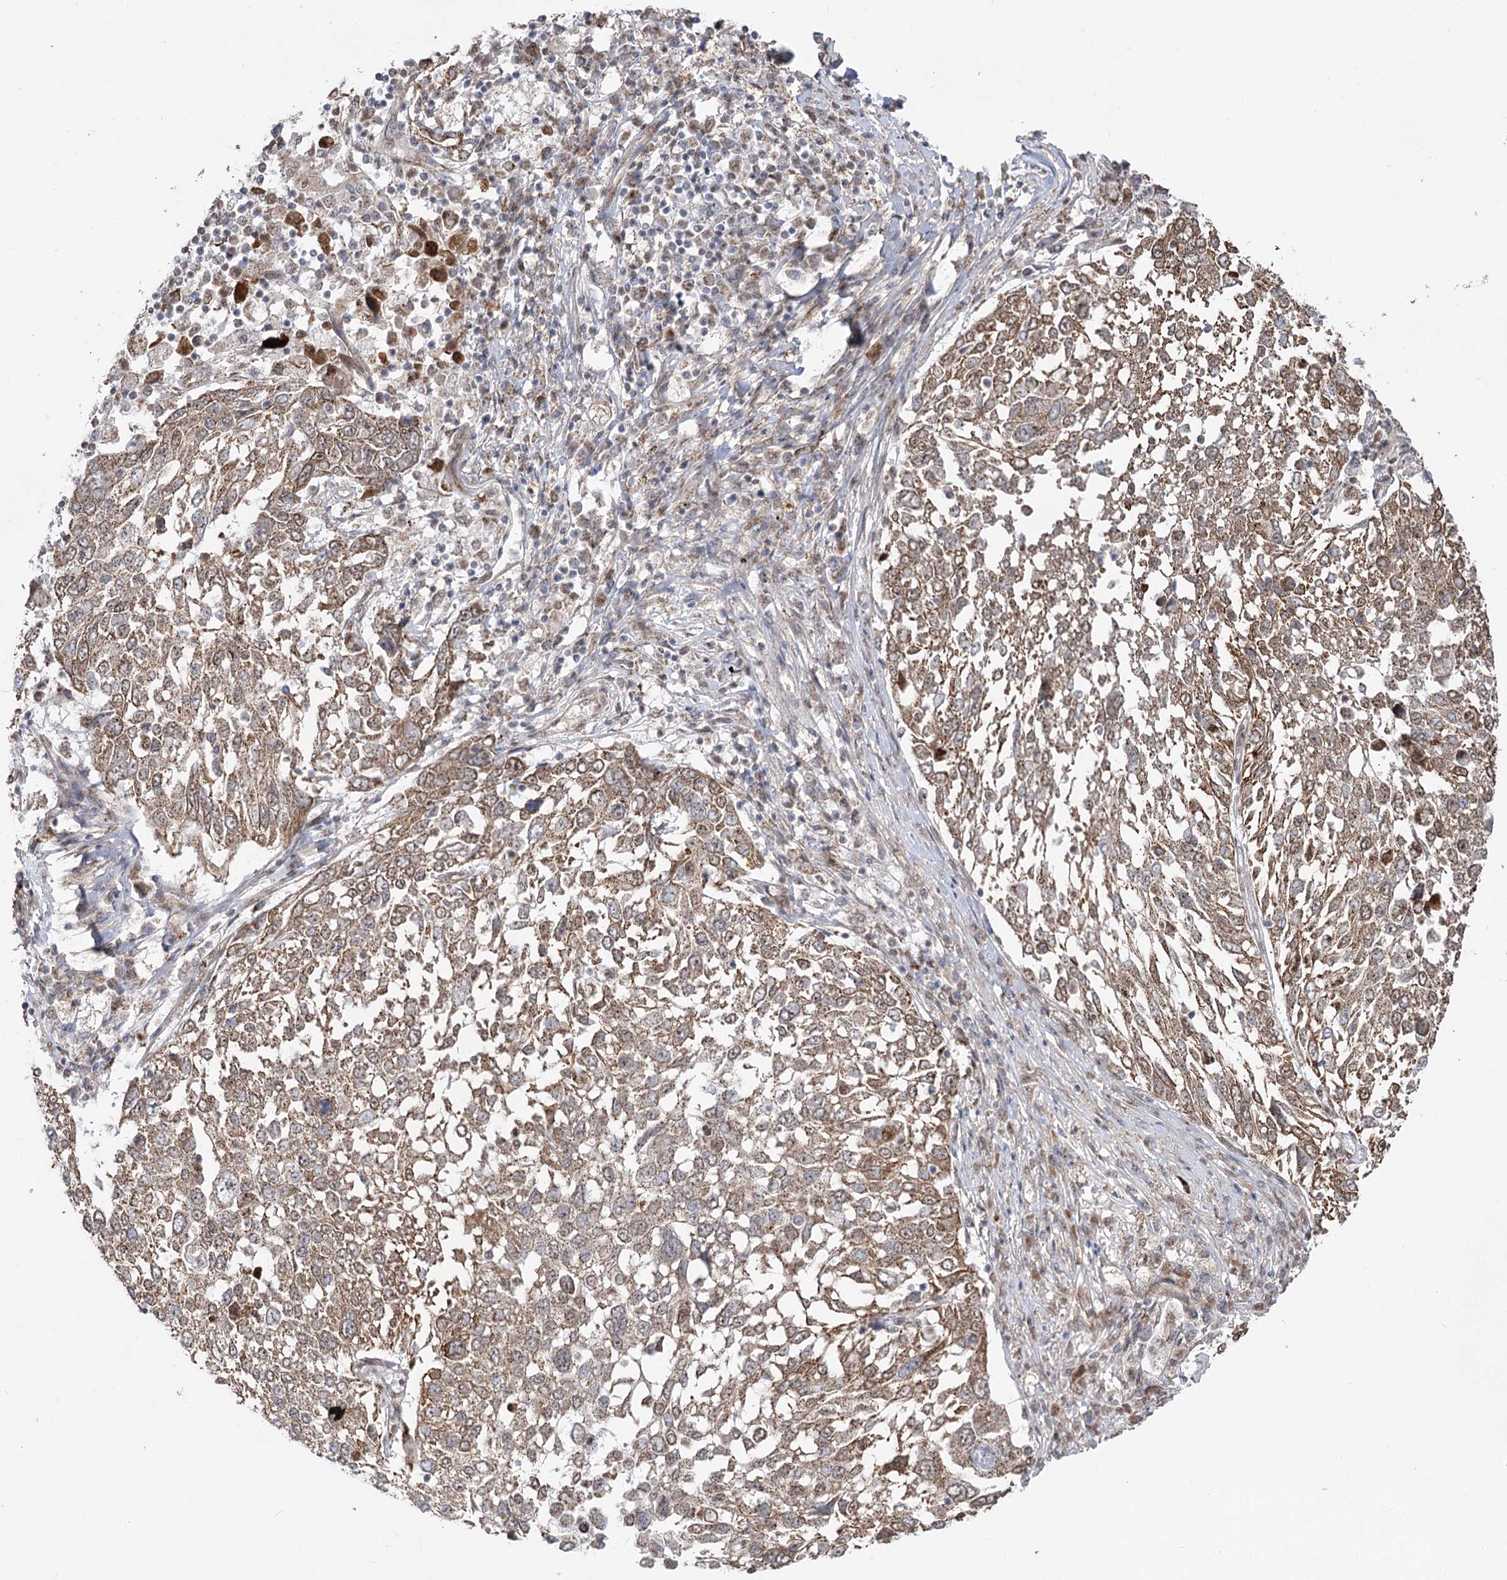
{"staining": {"intensity": "moderate", "quantity": ">75%", "location": "cytoplasmic/membranous"}, "tissue": "lung cancer", "cell_type": "Tumor cells", "image_type": "cancer", "snomed": [{"axis": "morphology", "description": "Squamous cell carcinoma, NOS"}, {"axis": "topography", "description": "Lung"}], "caption": "Brown immunohistochemical staining in human lung squamous cell carcinoma demonstrates moderate cytoplasmic/membranous positivity in approximately >75% of tumor cells.", "gene": "ZSCAN23", "patient": {"sex": "male", "age": 65}}